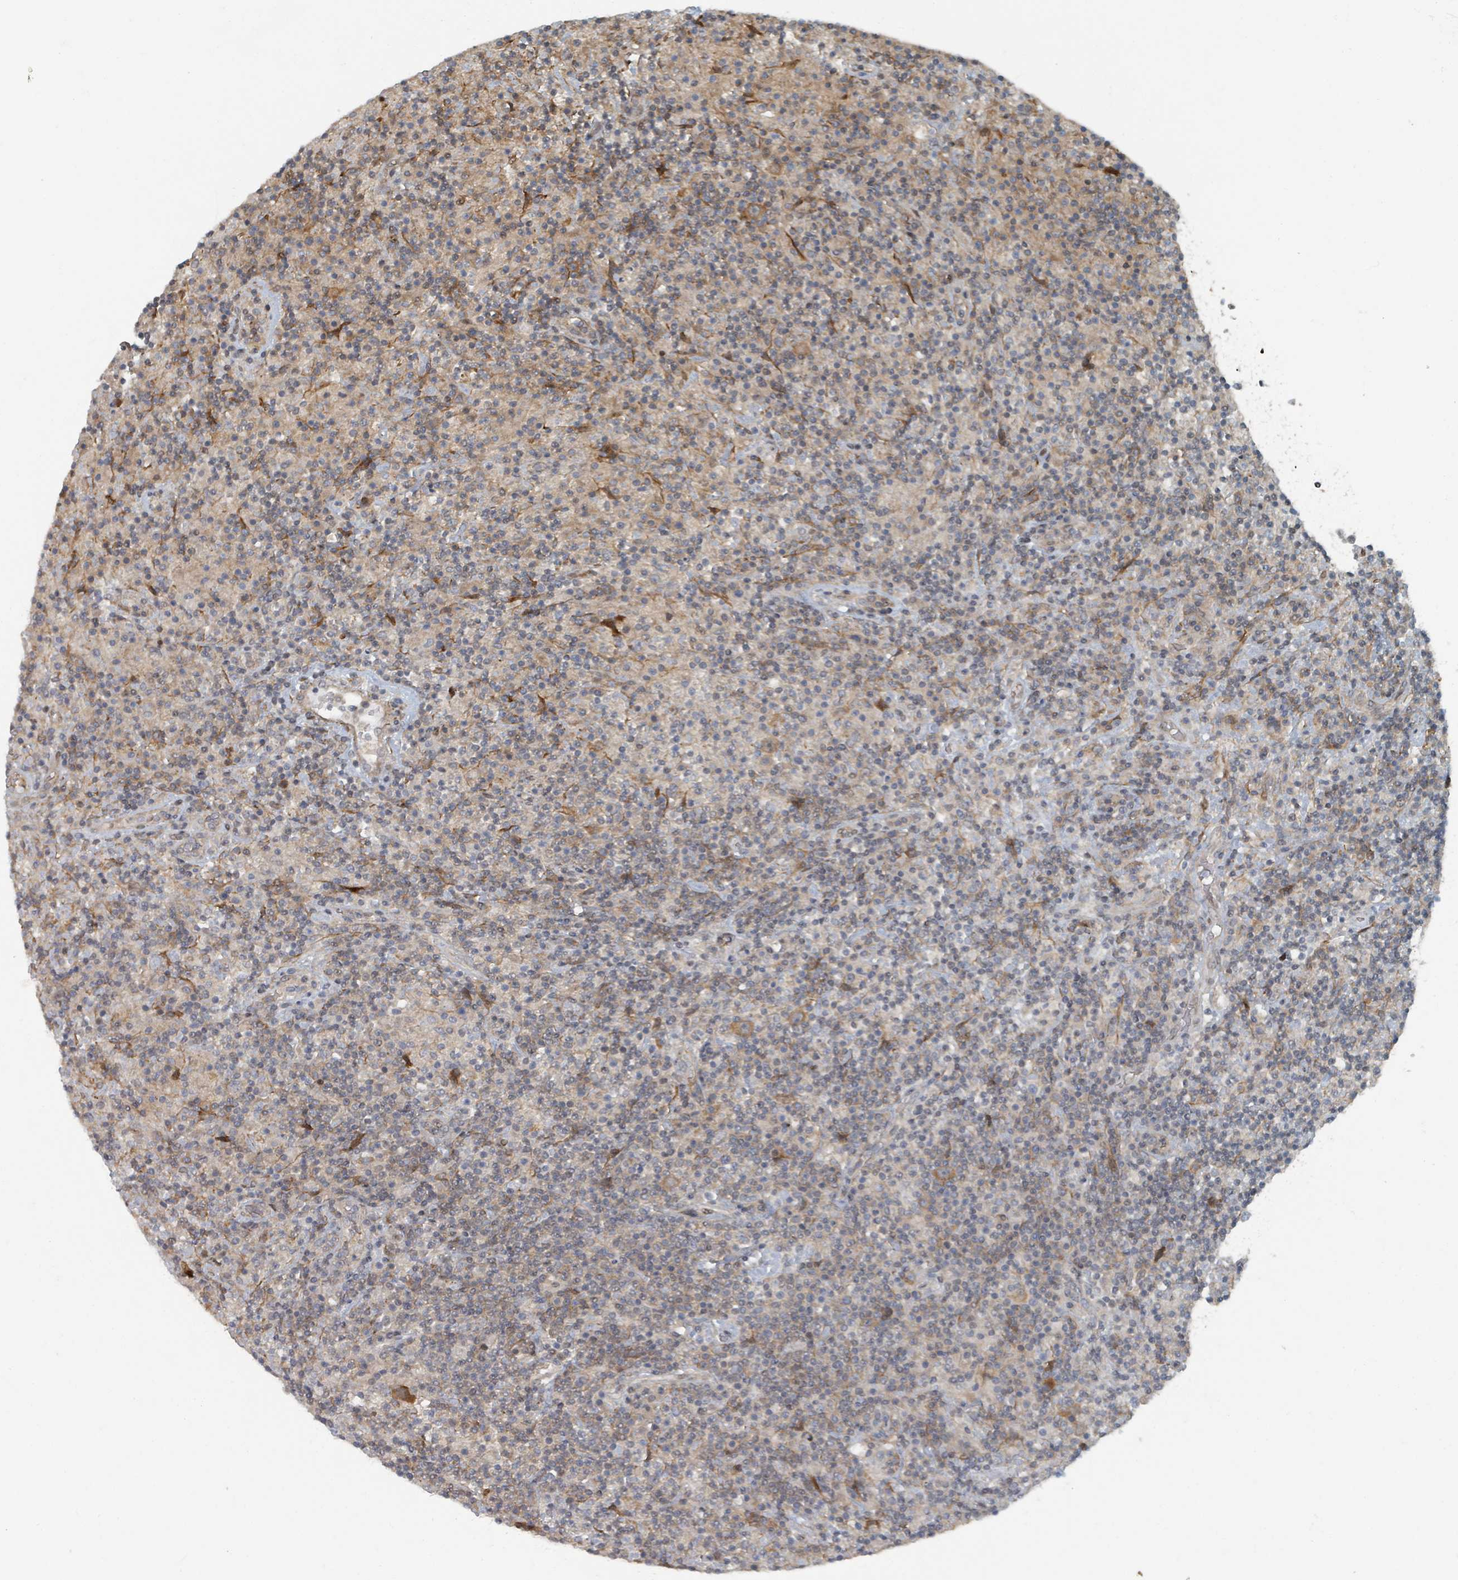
{"staining": {"intensity": "moderate", "quantity": ">75%", "location": "cytoplasmic/membranous"}, "tissue": "lymphoma", "cell_type": "Tumor cells", "image_type": "cancer", "snomed": [{"axis": "morphology", "description": "Hodgkin's disease, NOS"}, {"axis": "topography", "description": "Lymph node"}], "caption": "A histopathology image of Hodgkin's disease stained for a protein shows moderate cytoplasmic/membranous brown staining in tumor cells. The staining was performed using DAB (3,3'-diaminobenzidine) to visualize the protein expression in brown, while the nuclei were stained in blue with hematoxylin (Magnification: 20x).", "gene": "RHPN2", "patient": {"sex": "male", "age": 70}}